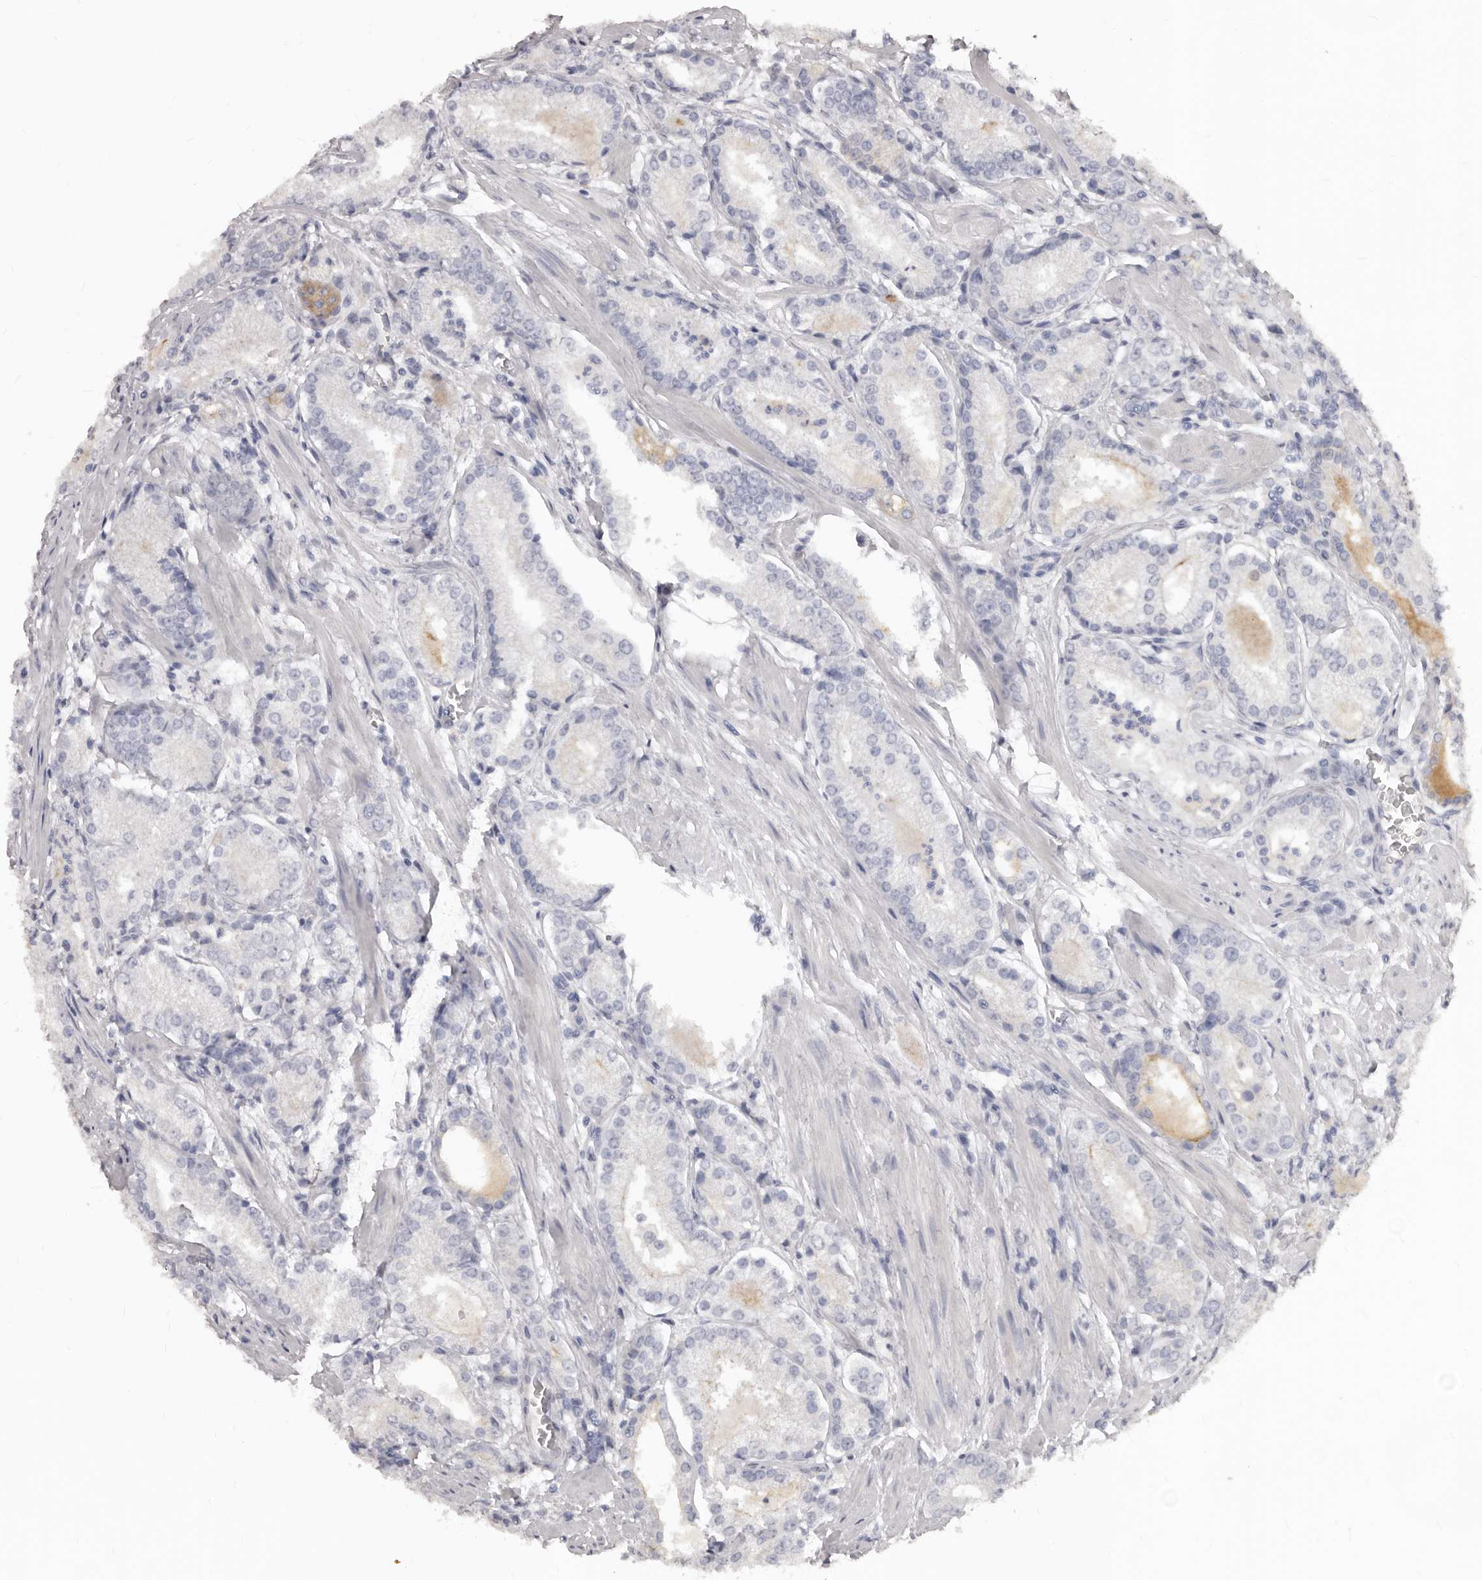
{"staining": {"intensity": "negative", "quantity": "none", "location": "none"}, "tissue": "prostate cancer", "cell_type": "Tumor cells", "image_type": "cancer", "snomed": [{"axis": "morphology", "description": "Adenocarcinoma, Low grade"}, {"axis": "topography", "description": "Prostate"}], "caption": "Image shows no protein positivity in tumor cells of adenocarcinoma (low-grade) (prostate) tissue.", "gene": "GPRC5C", "patient": {"sex": "male", "age": 54}}